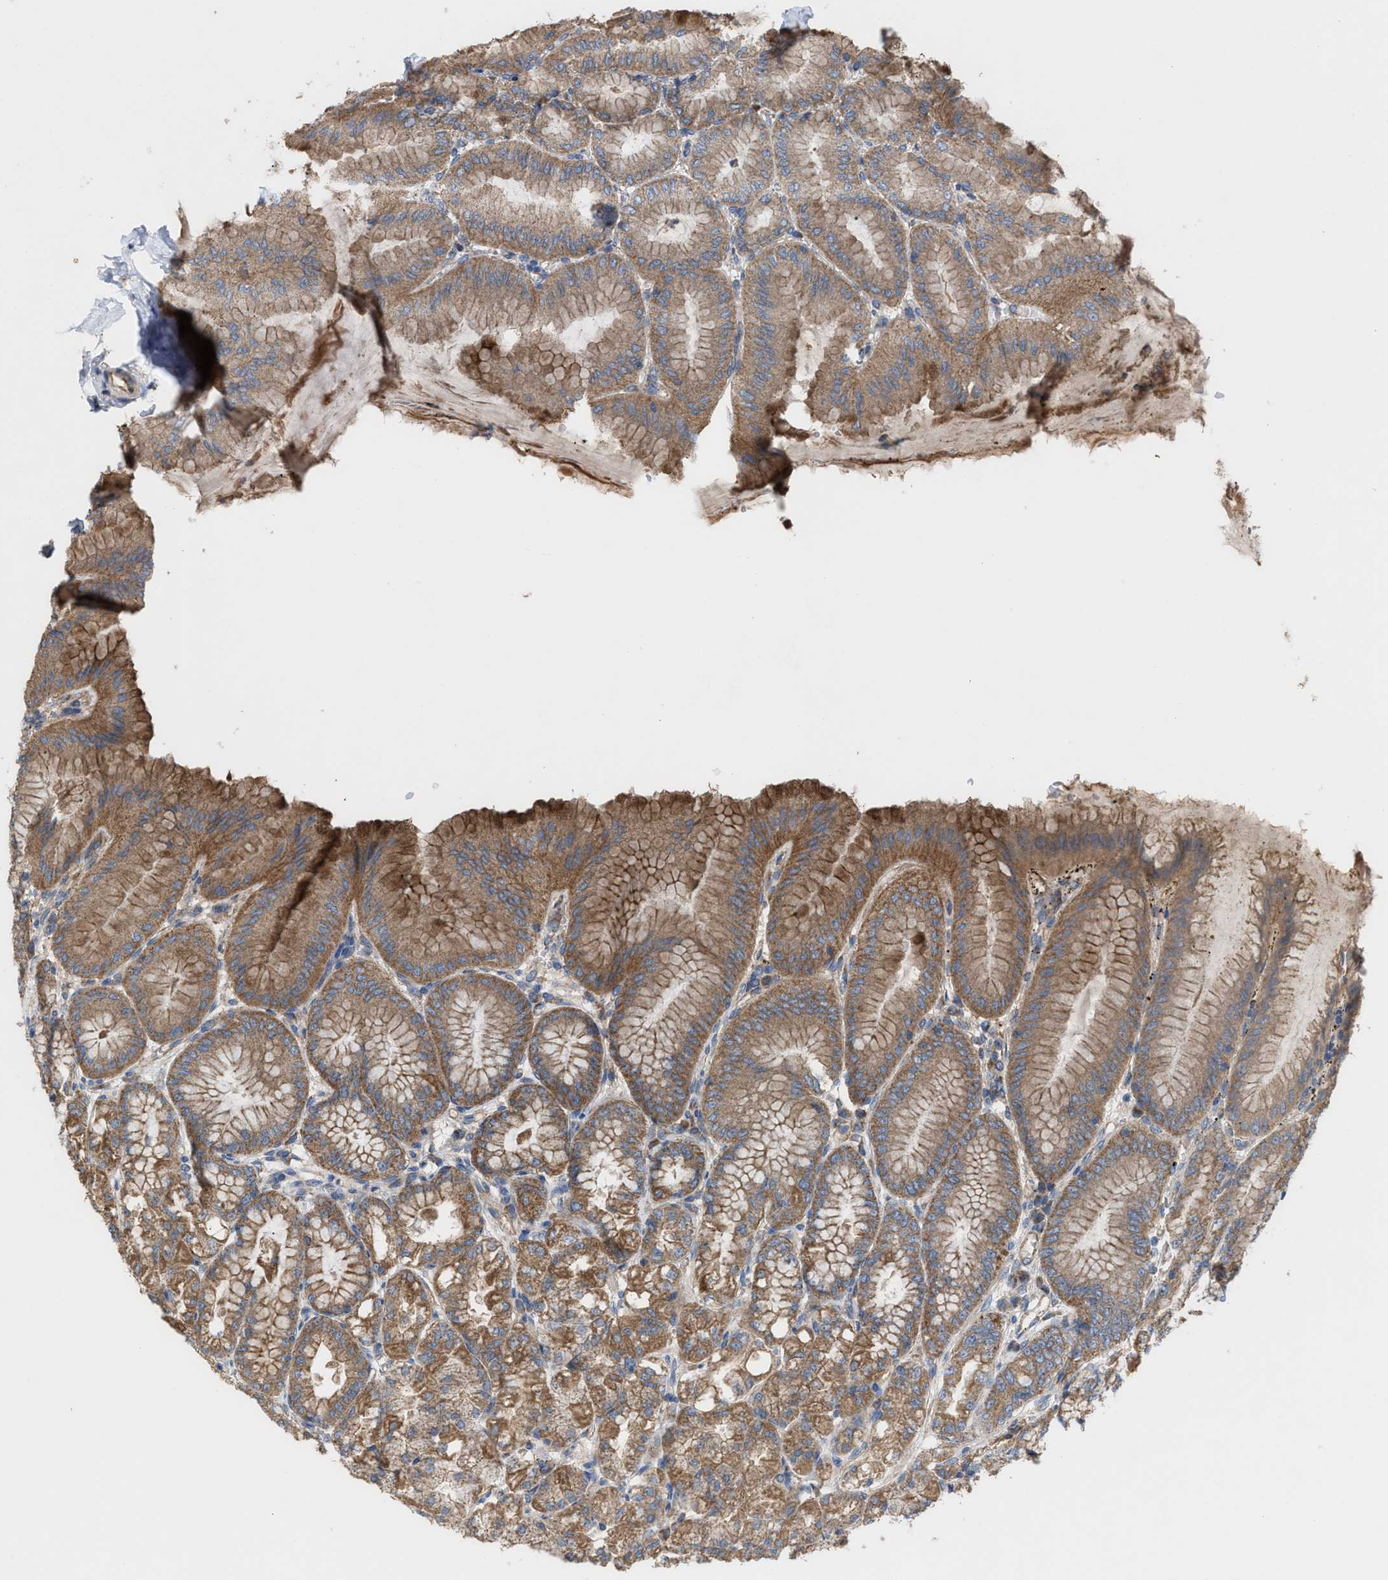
{"staining": {"intensity": "moderate", "quantity": ">75%", "location": "cytoplasmic/membranous"}, "tissue": "stomach", "cell_type": "Glandular cells", "image_type": "normal", "snomed": [{"axis": "morphology", "description": "Normal tissue, NOS"}, {"axis": "topography", "description": "Stomach, lower"}], "caption": "Immunohistochemistry (IHC) histopathology image of normal human stomach stained for a protein (brown), which exhibits medium levels of moderate cytoplasmic/membranous positivity in approximately >75% of glandular cells.", "gene": "OXSM", "patient": {"sex": "male", "age": 71}}